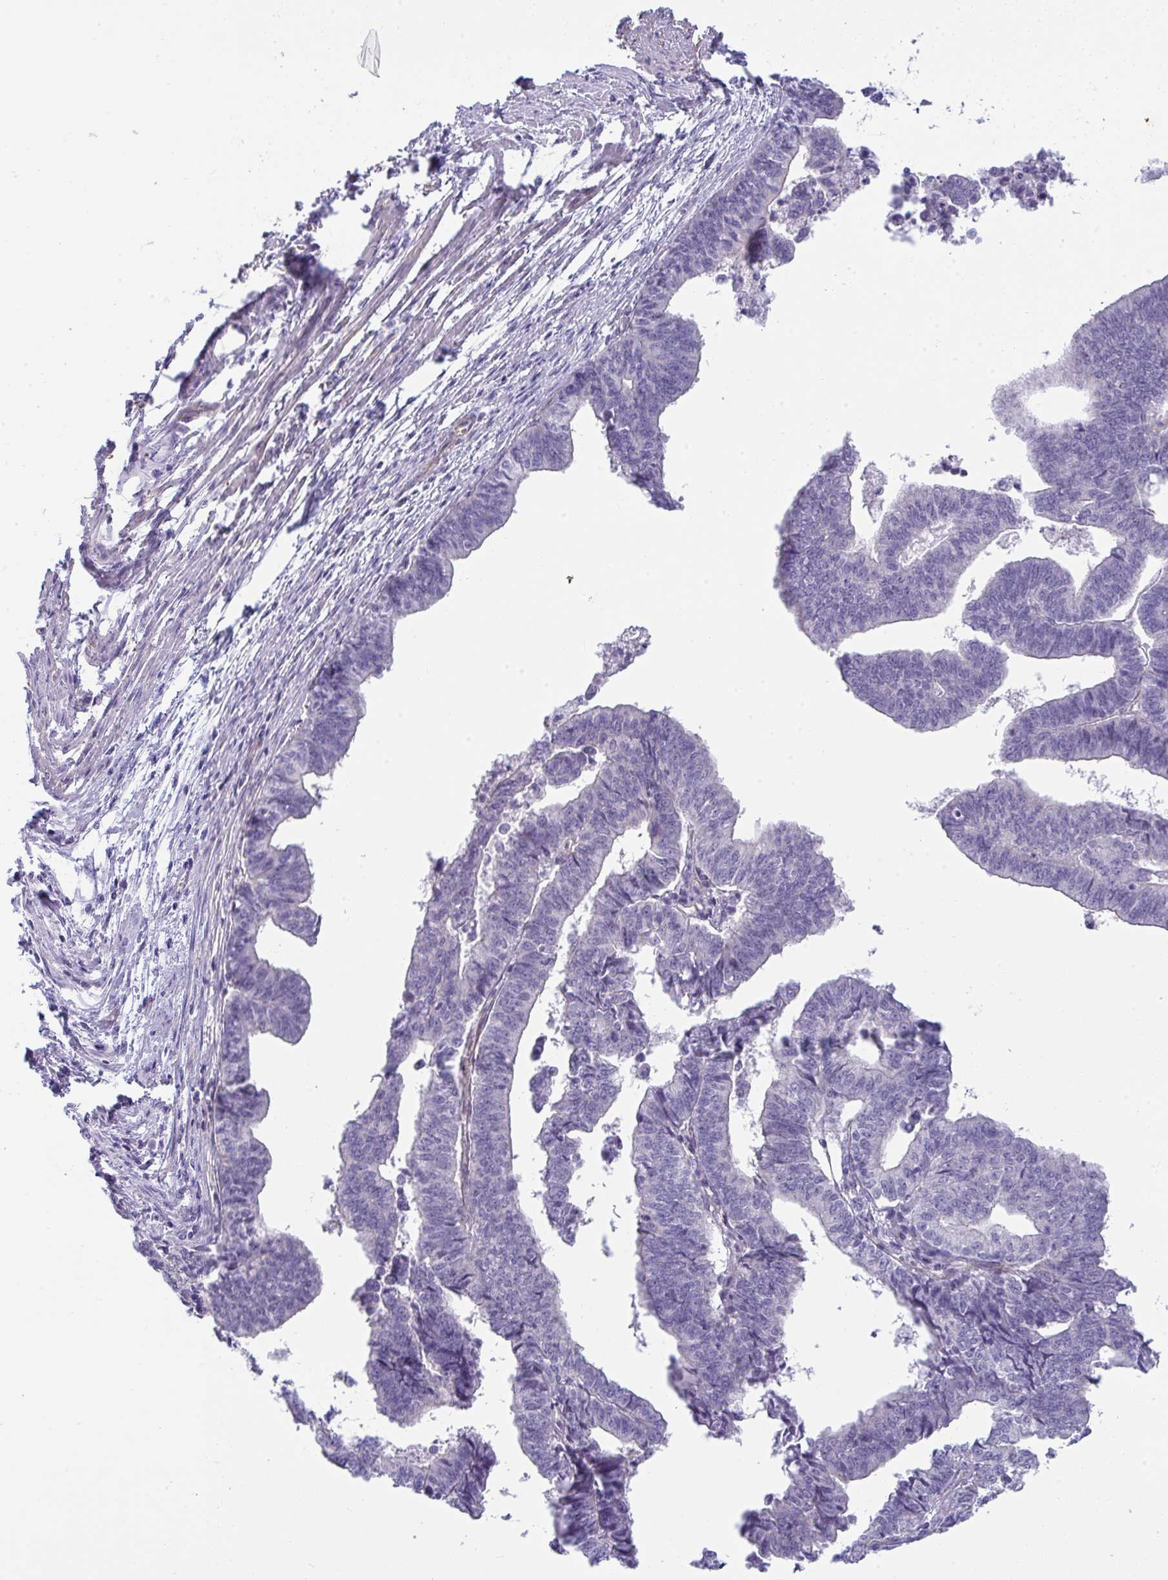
{"staining": {"intensity": "negative", "quantity": "none", "location": "none"}, "tissue": "endometrial cancer", "cell_type": "Tumor cells", "image_type": "cancer", "snomed": [{"axis": "morphology", "description": "Adenocarcinoma, NOS"}, {"axis": "topography", "description": "Endometrium"}], "caption": "IHC image of neoplastic tissue: endometrial cancer (adenocarcinoma) stained with DAB (3,3'-diaminobenzidine) displays no significant protein staining in tumor cells.", "gene": "MYL12A", "patient": {"sex": "female", "age": 65}}